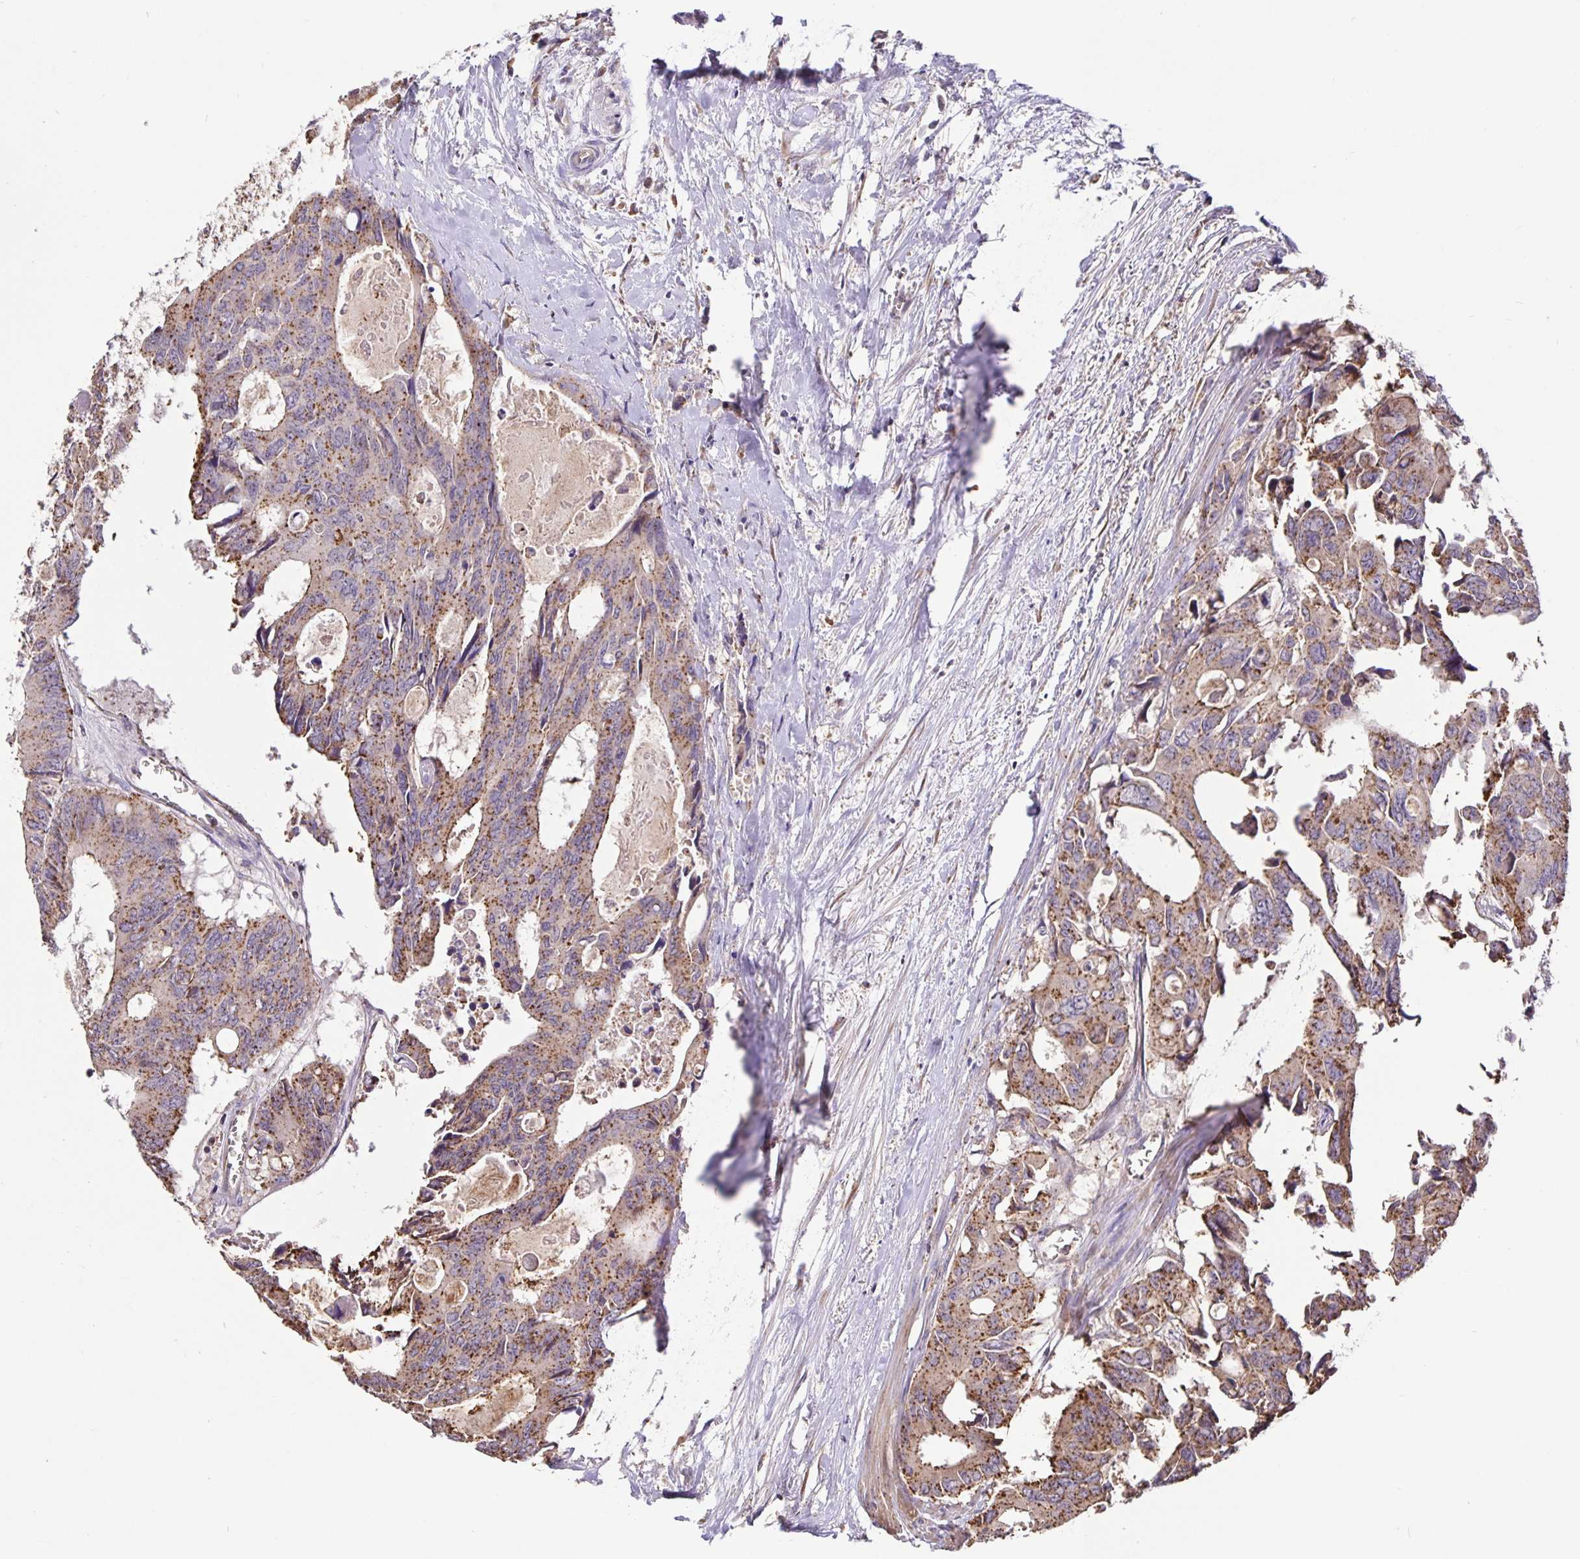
{"staining": {"intensity": "moderate", "quantity": ">75%", "location": "cytoplasmic/membranous"}, "tissue": "colorectal cancer", "cell_type": "Tumor cells", "image_type": "cancer", "snomed": [{"axis": "morphology", "description": "Adenocarcinoma, NOS"}, {"axis": "topography", "description": "Rectum"}], "caption": "Immunohistochemical staining of human adenocarcinoma (colorectal) exhibits medium levels of moderate cytoplasmic/membranous protein staining in approximately >75% of tumor cells.", "gene": "TMEM71", "patient": {"sex": "male", "age": 76}}